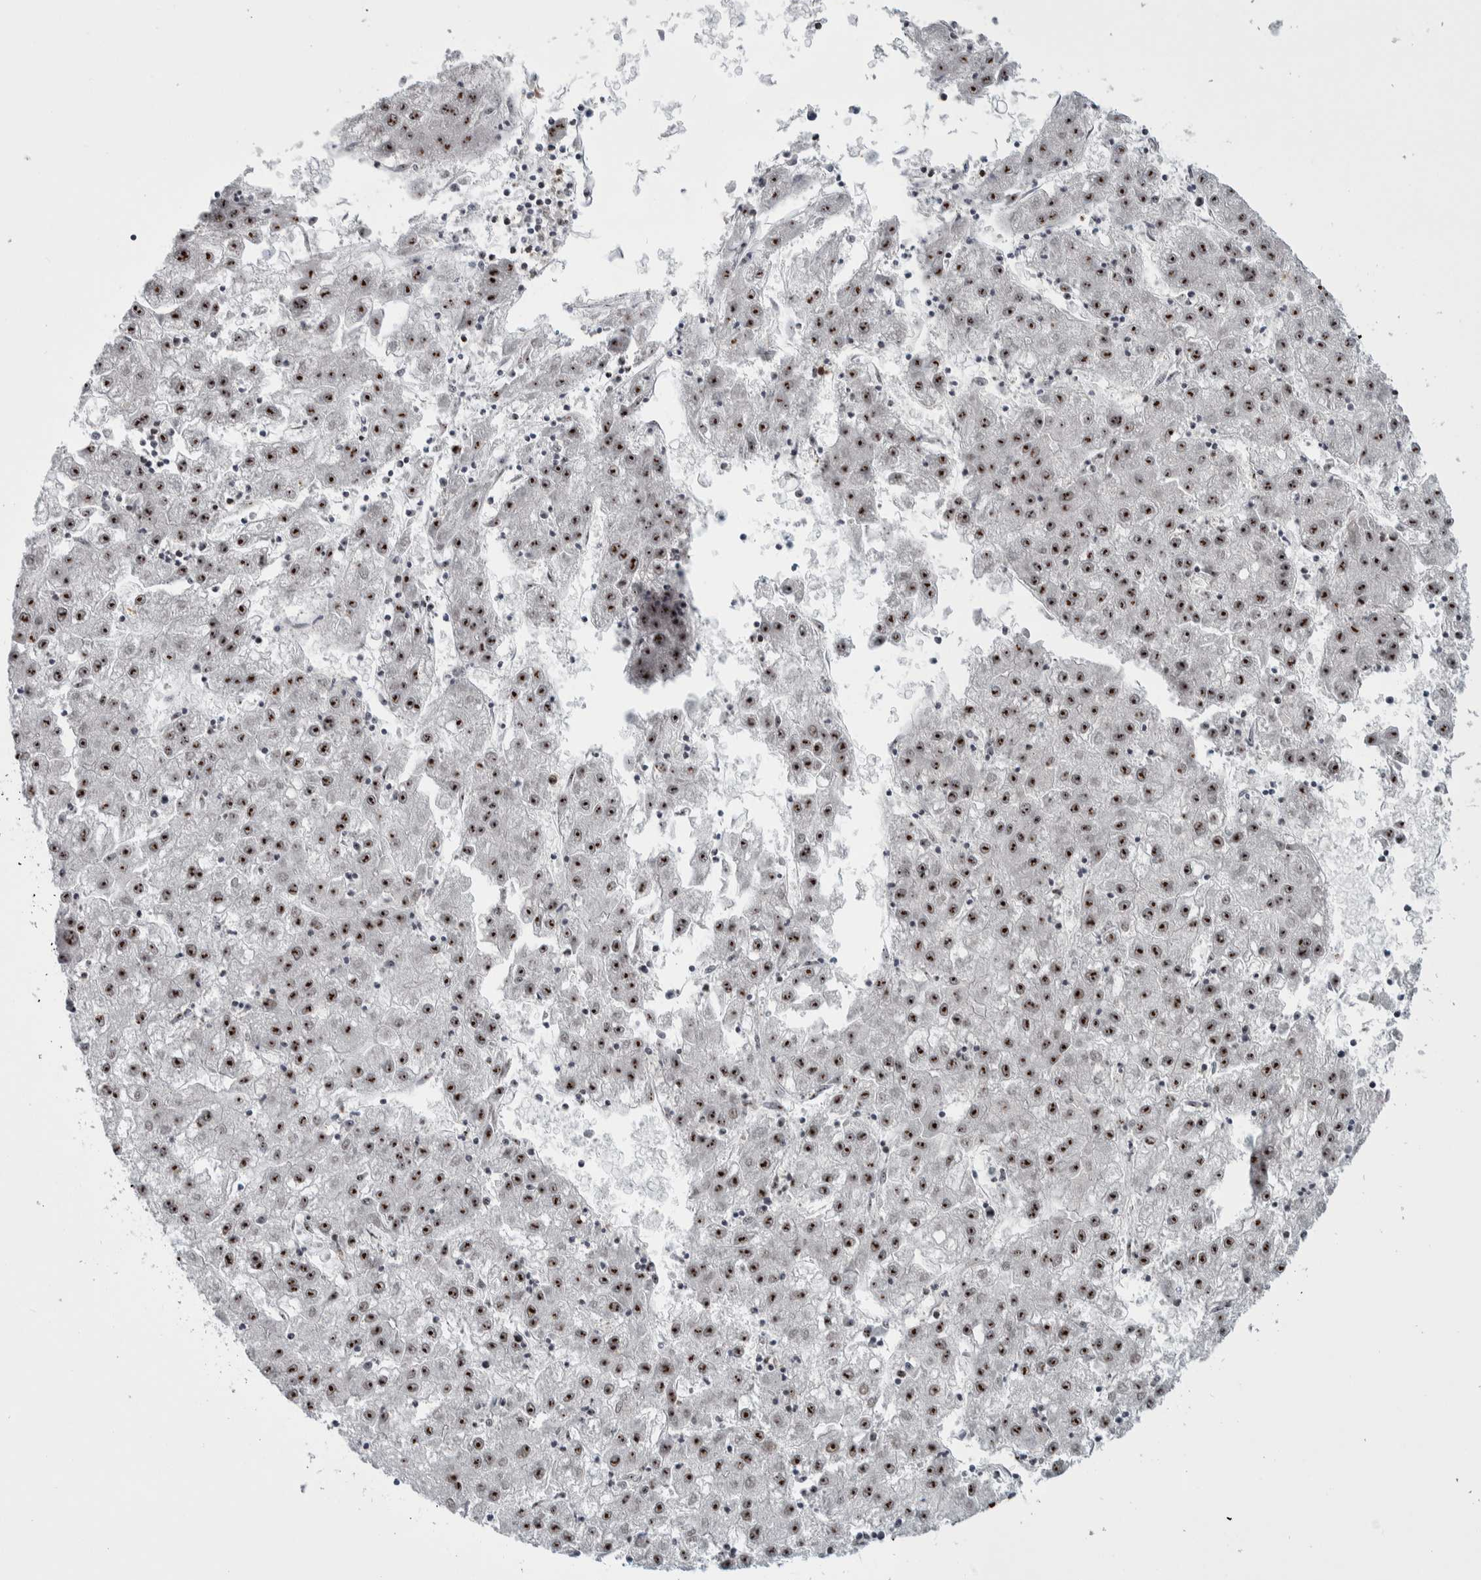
{"staining": {"intensity": "strong", "quantity": ">75%", "location": "nuclear"}, "tissue": "liver cancer", "cell_type": "Tumor cells", "image_type": "cancer", "snomed": [{"axis": "morphology", "description": "Carcinoma, Hepatocellular, NOS"}, {"axis": "topography", "description": "Liver"}], "caption": "Immunohistochemical staining of liver cancer (hepatocellular carcinoma) shows high levels of strong nuclear staining in about >75% of tumor cells. The staining was performed using DAB, with brown indicating positive protein expression. Nuclei are stained blue with hematoxylin.", "gene": "NCL", "patient": {"sex": "male", "age": 72}}